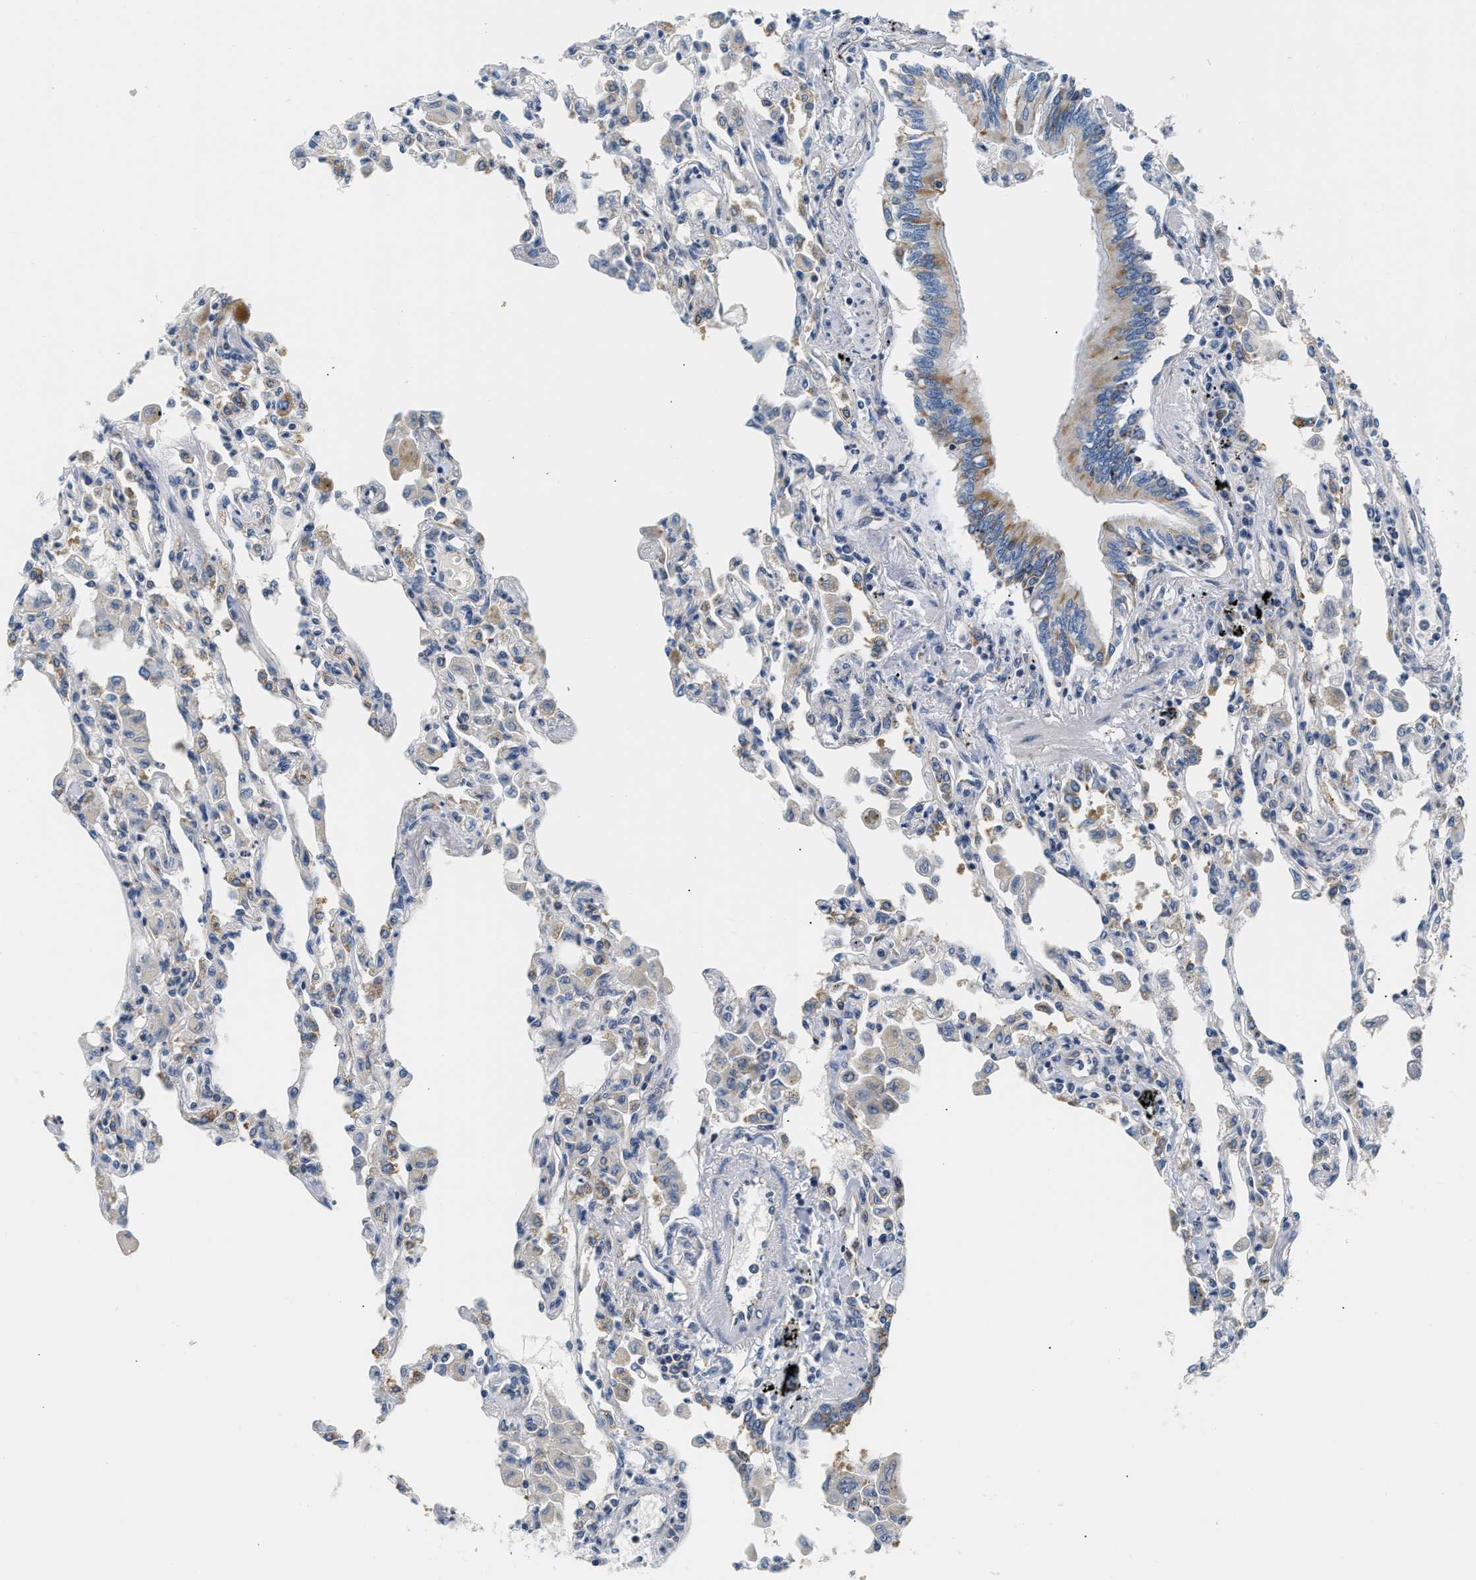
{"staining": {"intensity": "weak", "quantity": "<25%", "location": "cytoplasmic/membranous"}, "tissue": "lung", "cell_type": "Alveolar cells", "image_type": "normal", "snomed": [{"axis": "morphology", "description": "Normal tissue, NOS"}, {"axis": "topography", "description": "Bronchus"}, {"axis": "topography", "description": "Lung"}], "caption": "This is an immunohistochemistry (IHC) photomicrograph of unremarkable human lung. There is no expression in alveolar cells.", "gene": "HDHD3", "patient": {"sex": "female", "age": 49}}